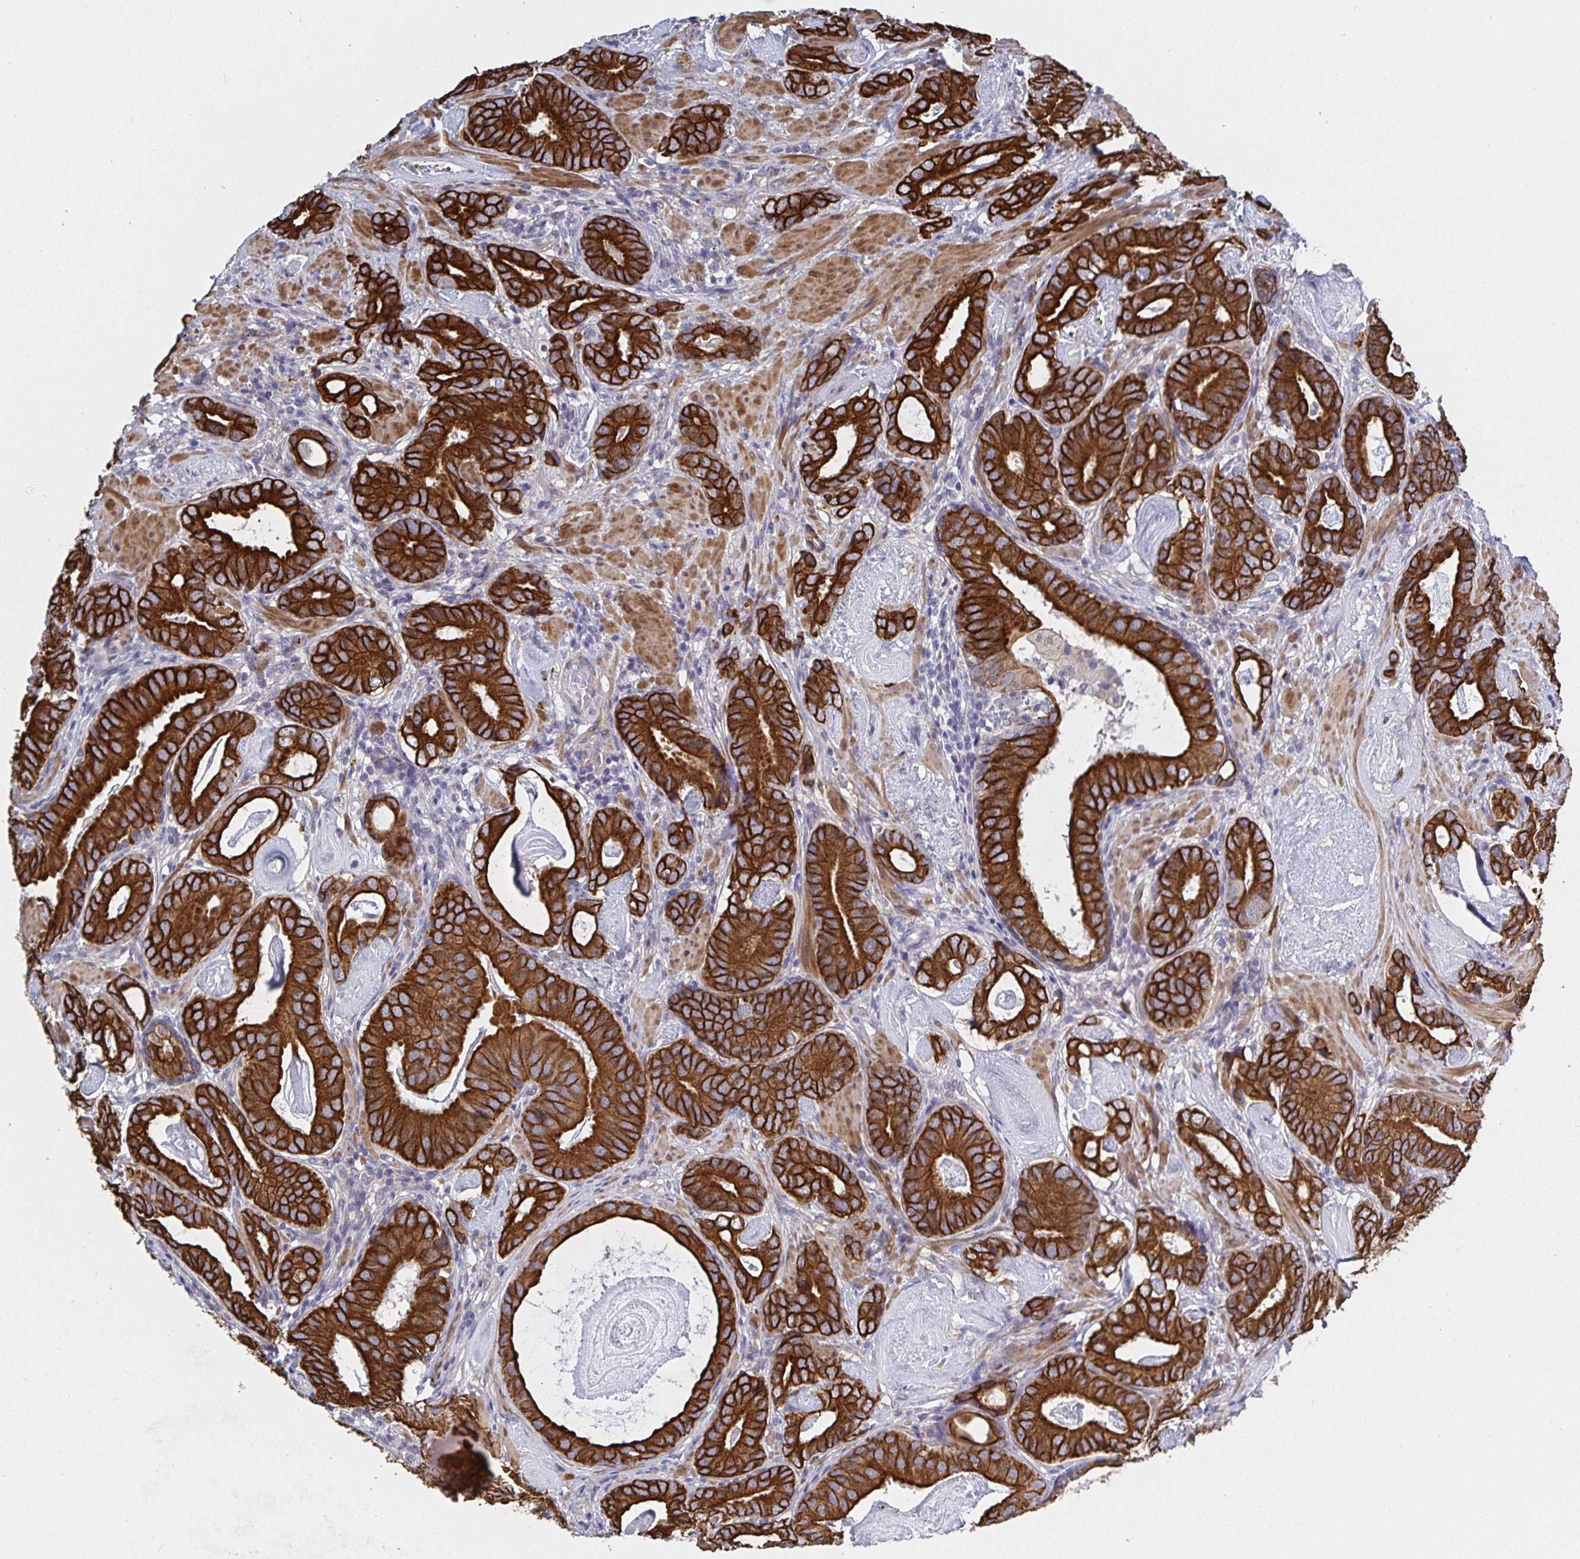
{"staining": {"intensity": "strong", "quantity": ">75%", "location": "cytoplasmic/membranous"}, "tissue": "prostate cancer", "cell_type": "Tumor cells", "image_type": "cancer", "snomed": [{"axis": "morphology", "description": "Adenocarcinoma, Low grade"}, {"axis": "topography", "description": "Prostate and seminal vesicle, NOS"}], "caption": "Immunohistochemical staining of prostate cancer shows strong cytoplasmic/membranous protein expression in approximately >75% of tumor cells.", "gene": "ZIK1", "patient": {"sex": "male", "age": 71}}